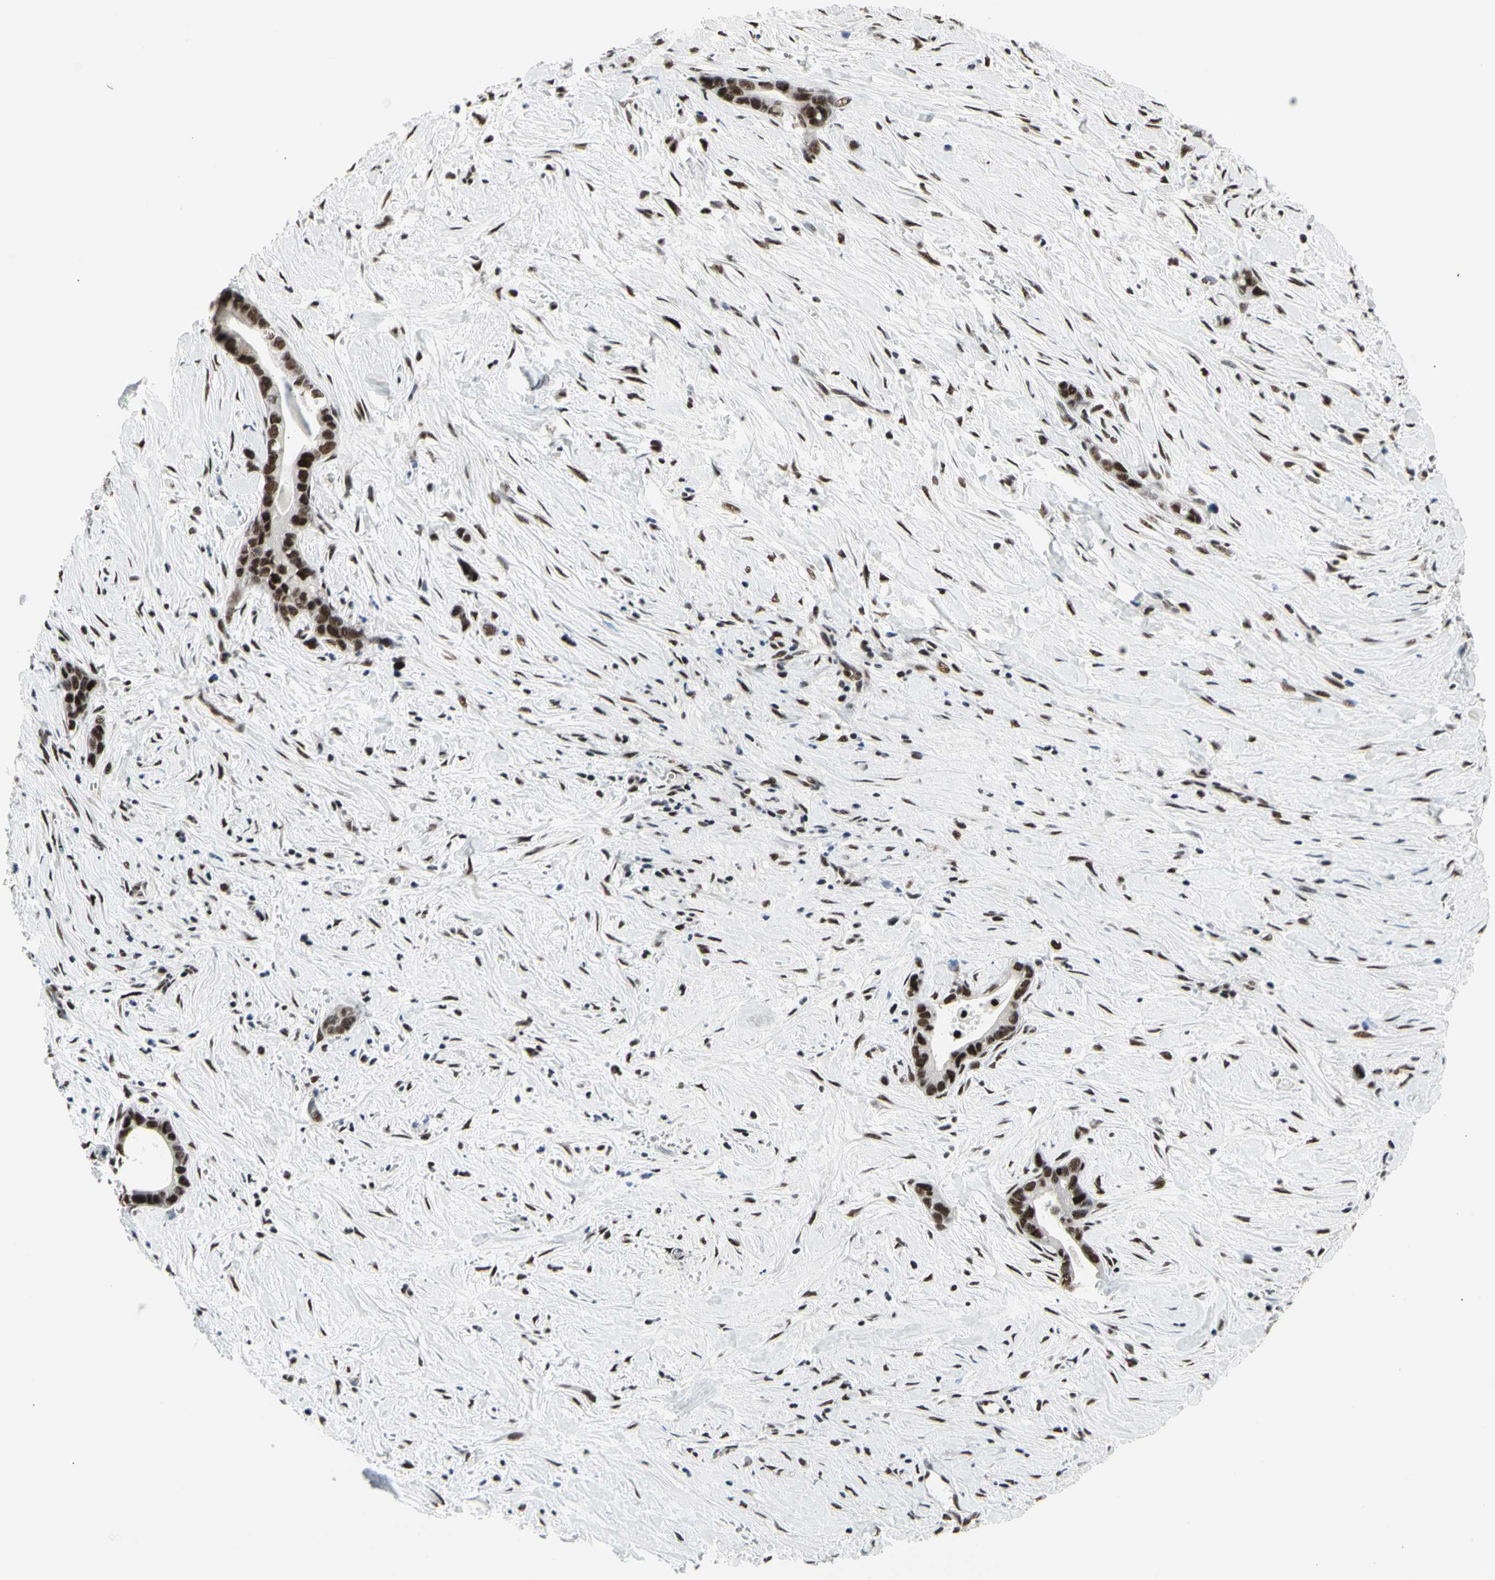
{"staining": {"intensity": "strong", "quantity": ">75%", "location": "nuclear"}, "tissue": "liver cancer", "cell_type": "Tumor cells", "image_type": "cancer", "snomed": [{"axis": "morphology", "description": "Cholangiocarcinoma"}, {"axis": "topography", "description": "Liver"}], "caption": "A photomicrograph showing strong nuclear expression in about >75% of tumor cells in cholangiocarcinoma (liver), as visualized by brown immunohistochemical staining.", "gene": "SRSF11", "patient": {"sex": "female", "age": 55}}